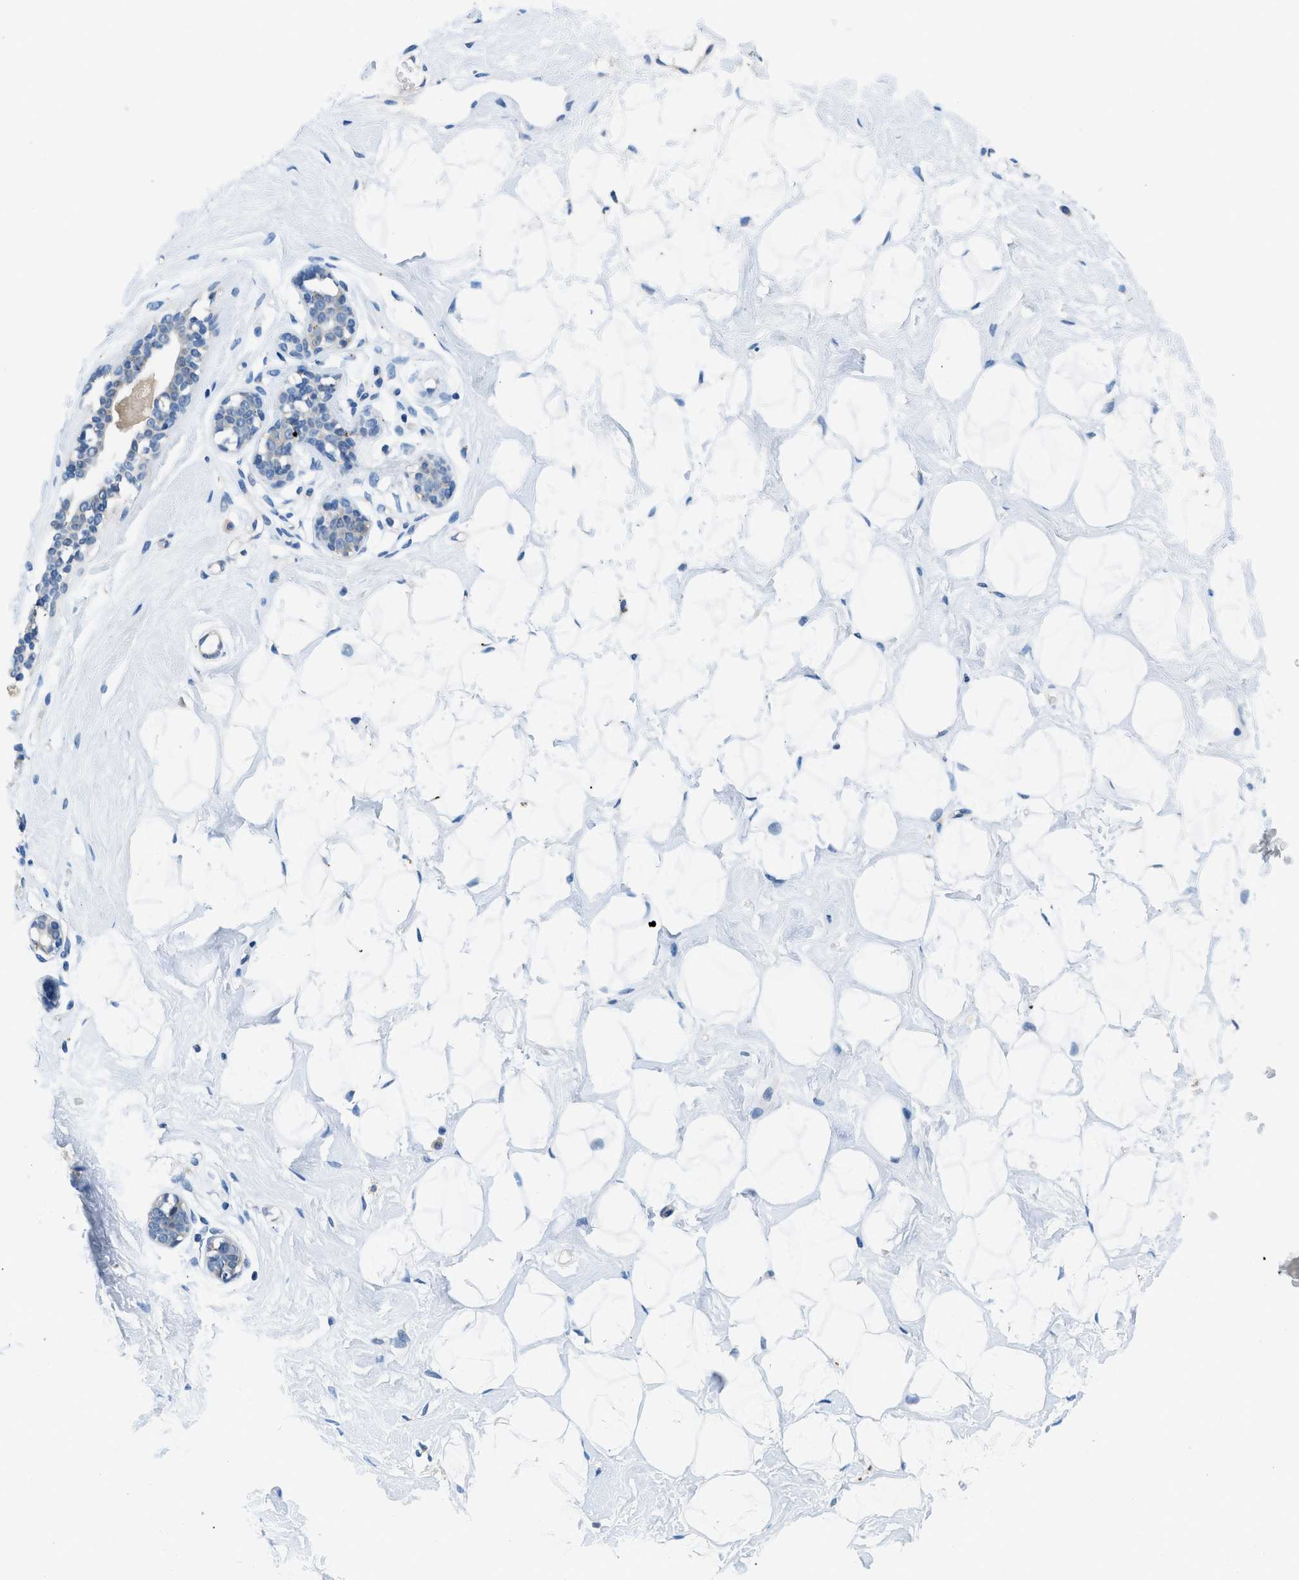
{"staining": {"intensity": "negative", "quantity": "none", "location": "none"}, "tissue": "breast", "cell_type": "Adipocytes", "image_type": "normal", "snomed": [{"axis": "morphology", "description": "Normal tissue, NOS"}, {"axis": "topography", "description": "Breast"}], "caption": "IHC histopathology image of benign human breast stained for a protein (brown), which demonstrates no positivity in adipocytes.", "gene": "ADGRE3", "patient": {"sex": "female", "age": 23}}